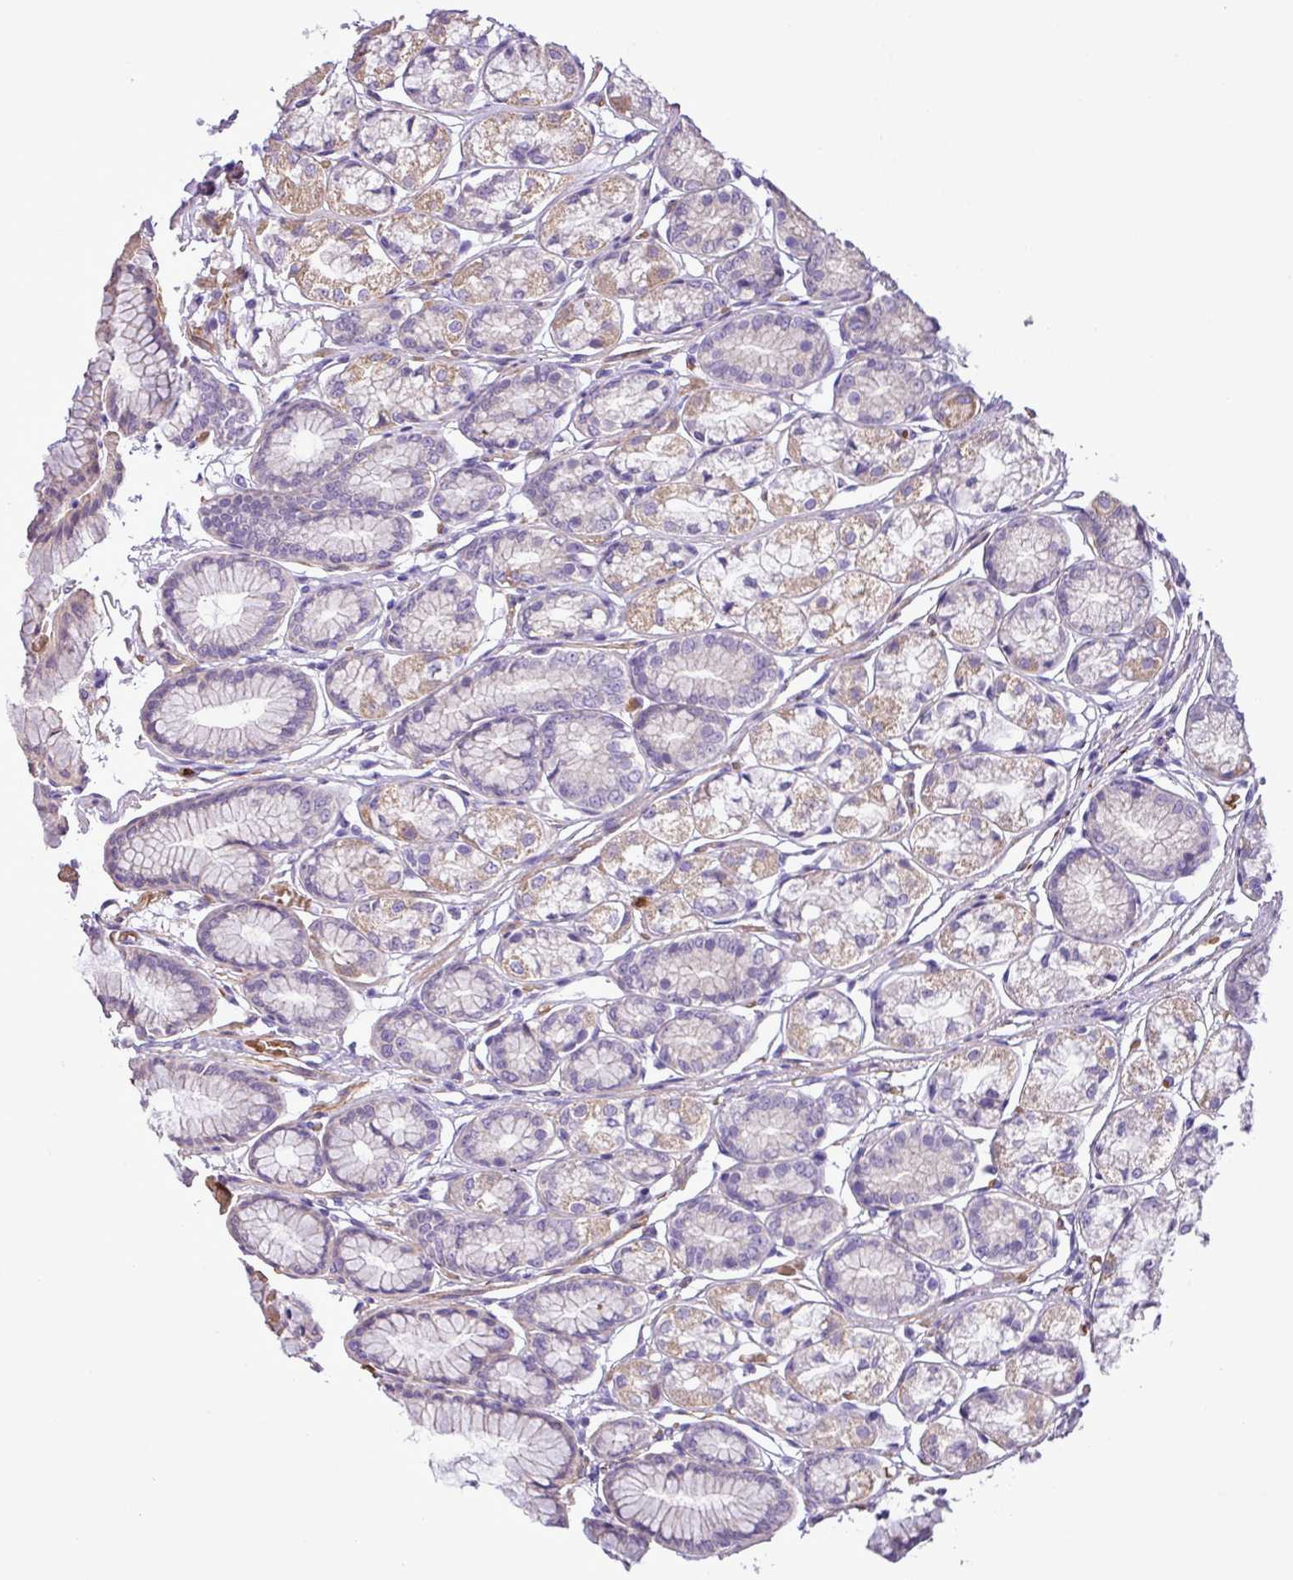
{"staining": {"intensity": "moderate", "quantity": "25%-75%", "location": "cytoplasmic/membranous"}, "tissue": "stomach", "cell_type": "Glandular cells", "image_type": "normal", "snomed": [{"axis": "morphology", "description": "Normal tissue, NOS"}, {"axis": "morphology", "description": "Adenocarcinoma, NOS"}, {"axis": "morphology", "description": "Adenocarcinoma, High grade"}, {"axis": "topography", "description": "Stomach, upper"}, {"axis": "topography", "description": "Stomach"}], "caption": "This micrograph displays unremarkable stomach stained with IHC to label a protein in brown. The cytoplasmic/membranous of glandular cells show moderate positivity for the protein. Nuclei are counter-stained blue.", "gene": "MGAT4B", "patient": {"sex": "female", "age": 65}}